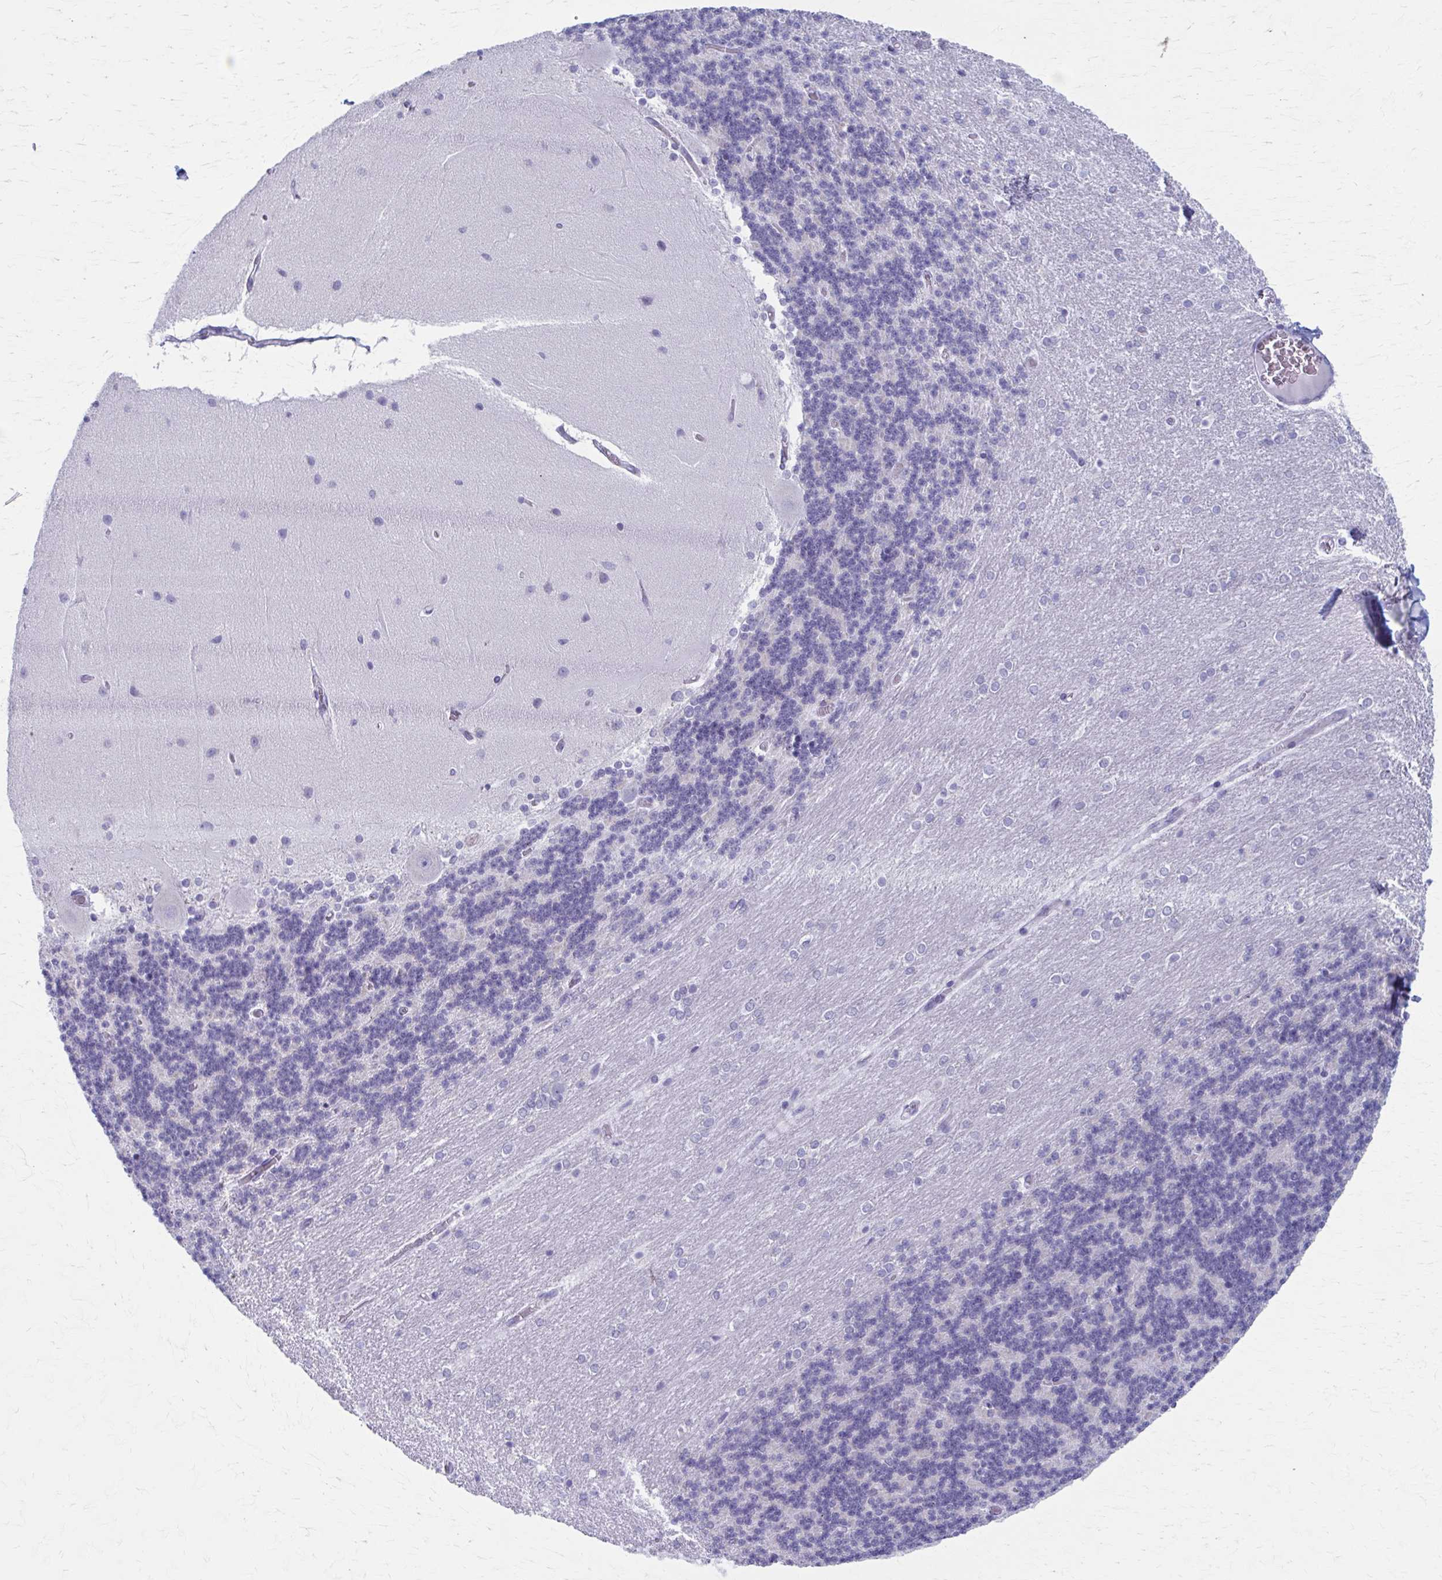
{"staining": {"intensity": "negative", "quantity": "none", "location": "none"}, "tissue": "cerebellum", "cell_type": "Cells in granular layer", "image_type": "normal", "snomed": [{"axis": "morphology", "description": "Normal tissue, NOS"}, {"axis": "topography", "description": "Cerebellum"}], "caption": "Cells in granular layer are negative for protein expression in normal human cerebellum. The staining was performed using DAB (3,3'-diaminobenzidine) to visualize the protein expression in brown, while the nuclei were stained in blue with hematoxylin (Magnification: 20x).", "gene": "KCNE2", "patient": {"sex": "female", "age": 54}}